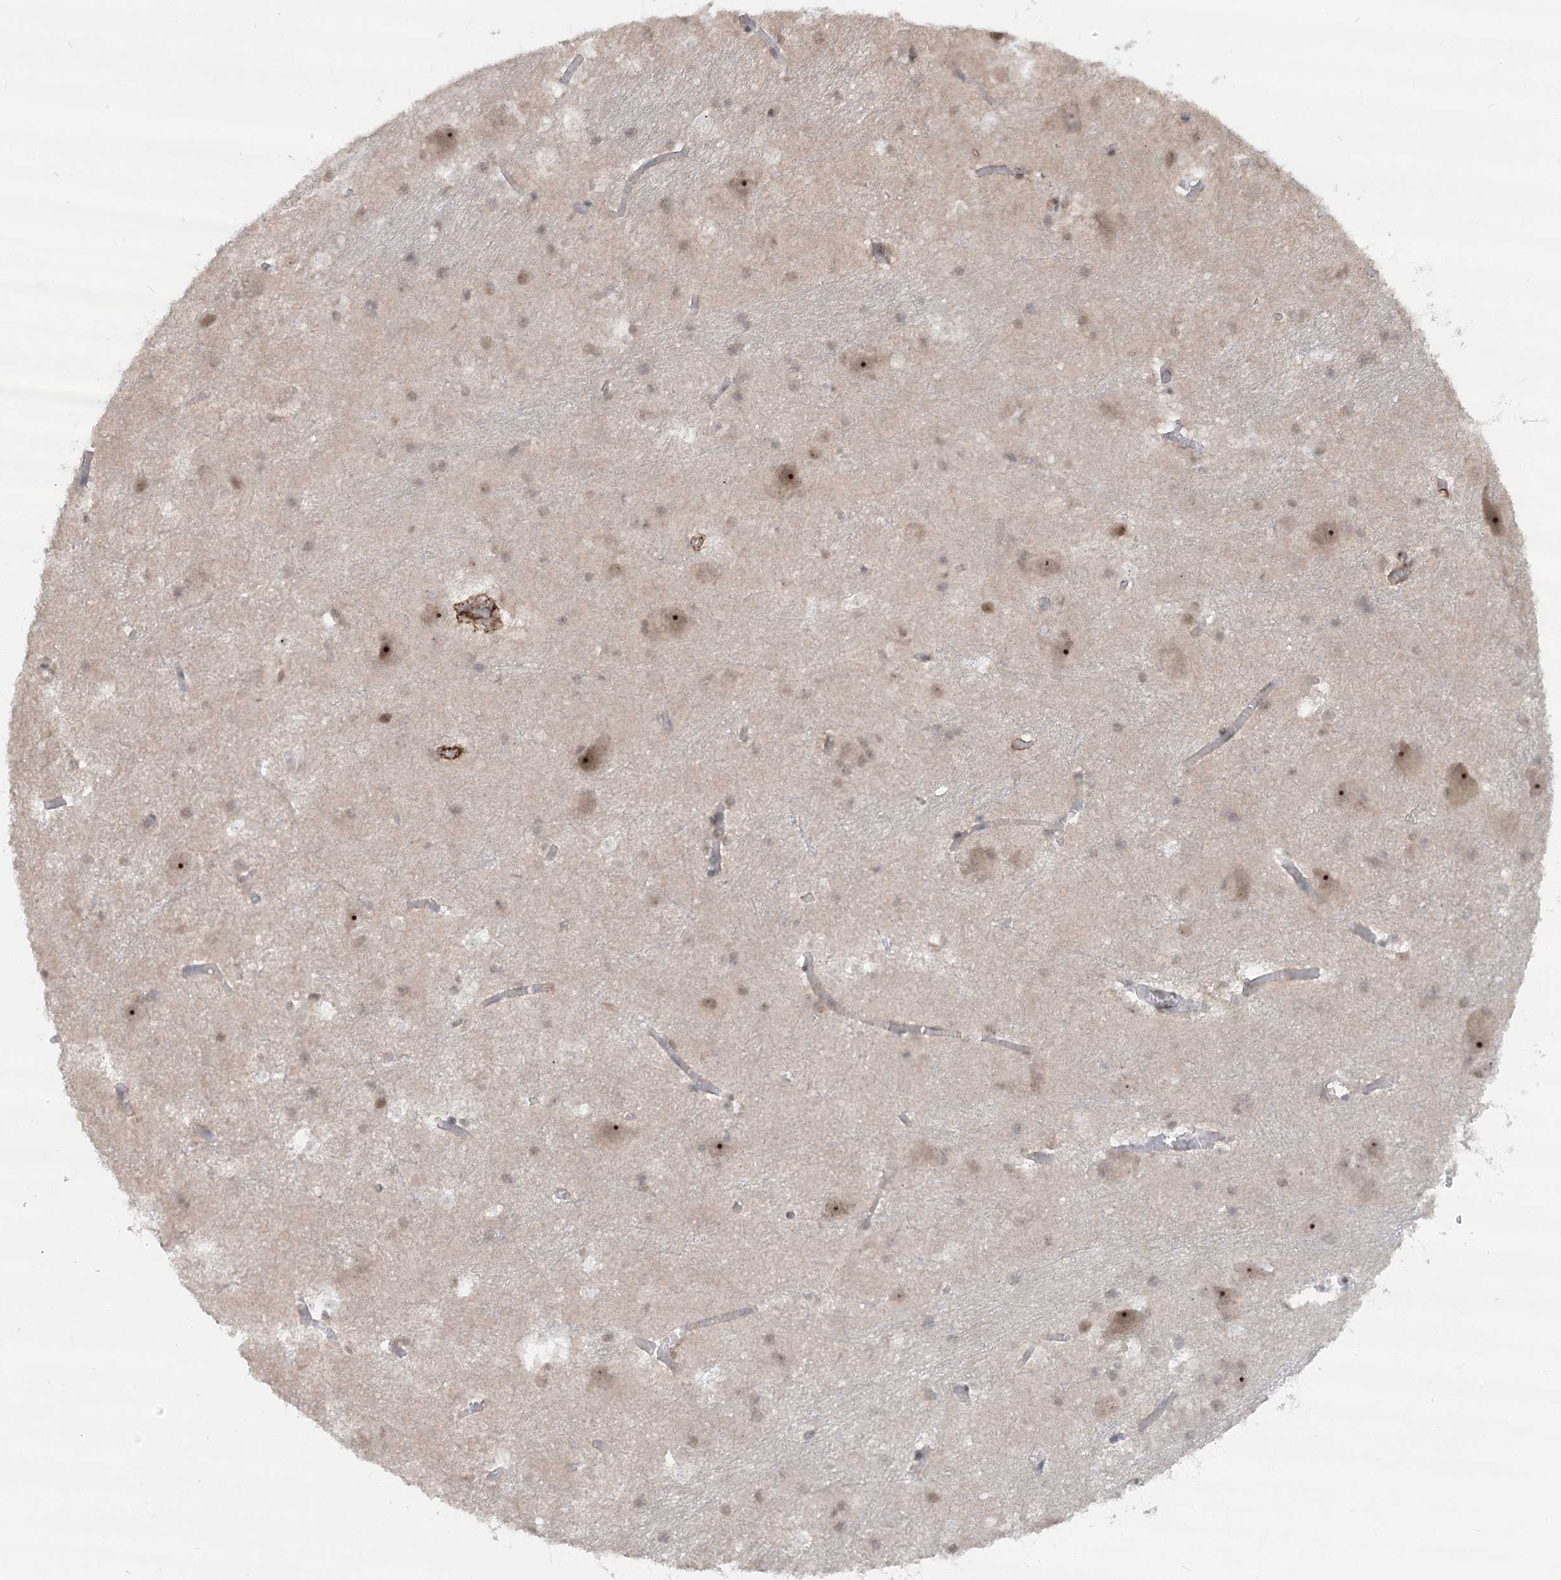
{"staining": {"intensity": "weak", "quantity": "<25%", "location": "nuclear"}, "tissue": "caudate", "cell_type": "Glial cells", "image_type": "normal", "snomed": [{"axis": "morphology", "description": "Normal tissue, NOS"}, {"axis": "topography", "description": "Lateral ventricle wall"}], "caption": "Immunohistochemistry image of unremarkable caudate: human caudate stained with DAB (3,3'-diaminobenzidine) exhibits no significant protein positivity in glial cells. Brightfield microscopy of immunohistochemistry (IHC) stained with DAB (3,3'-diaminobenzidine) (brown) and hematoxylin (blue), captured at high magnification.", "gene": "GNL3L", "patient": {"sex": "male", "age": 37}}